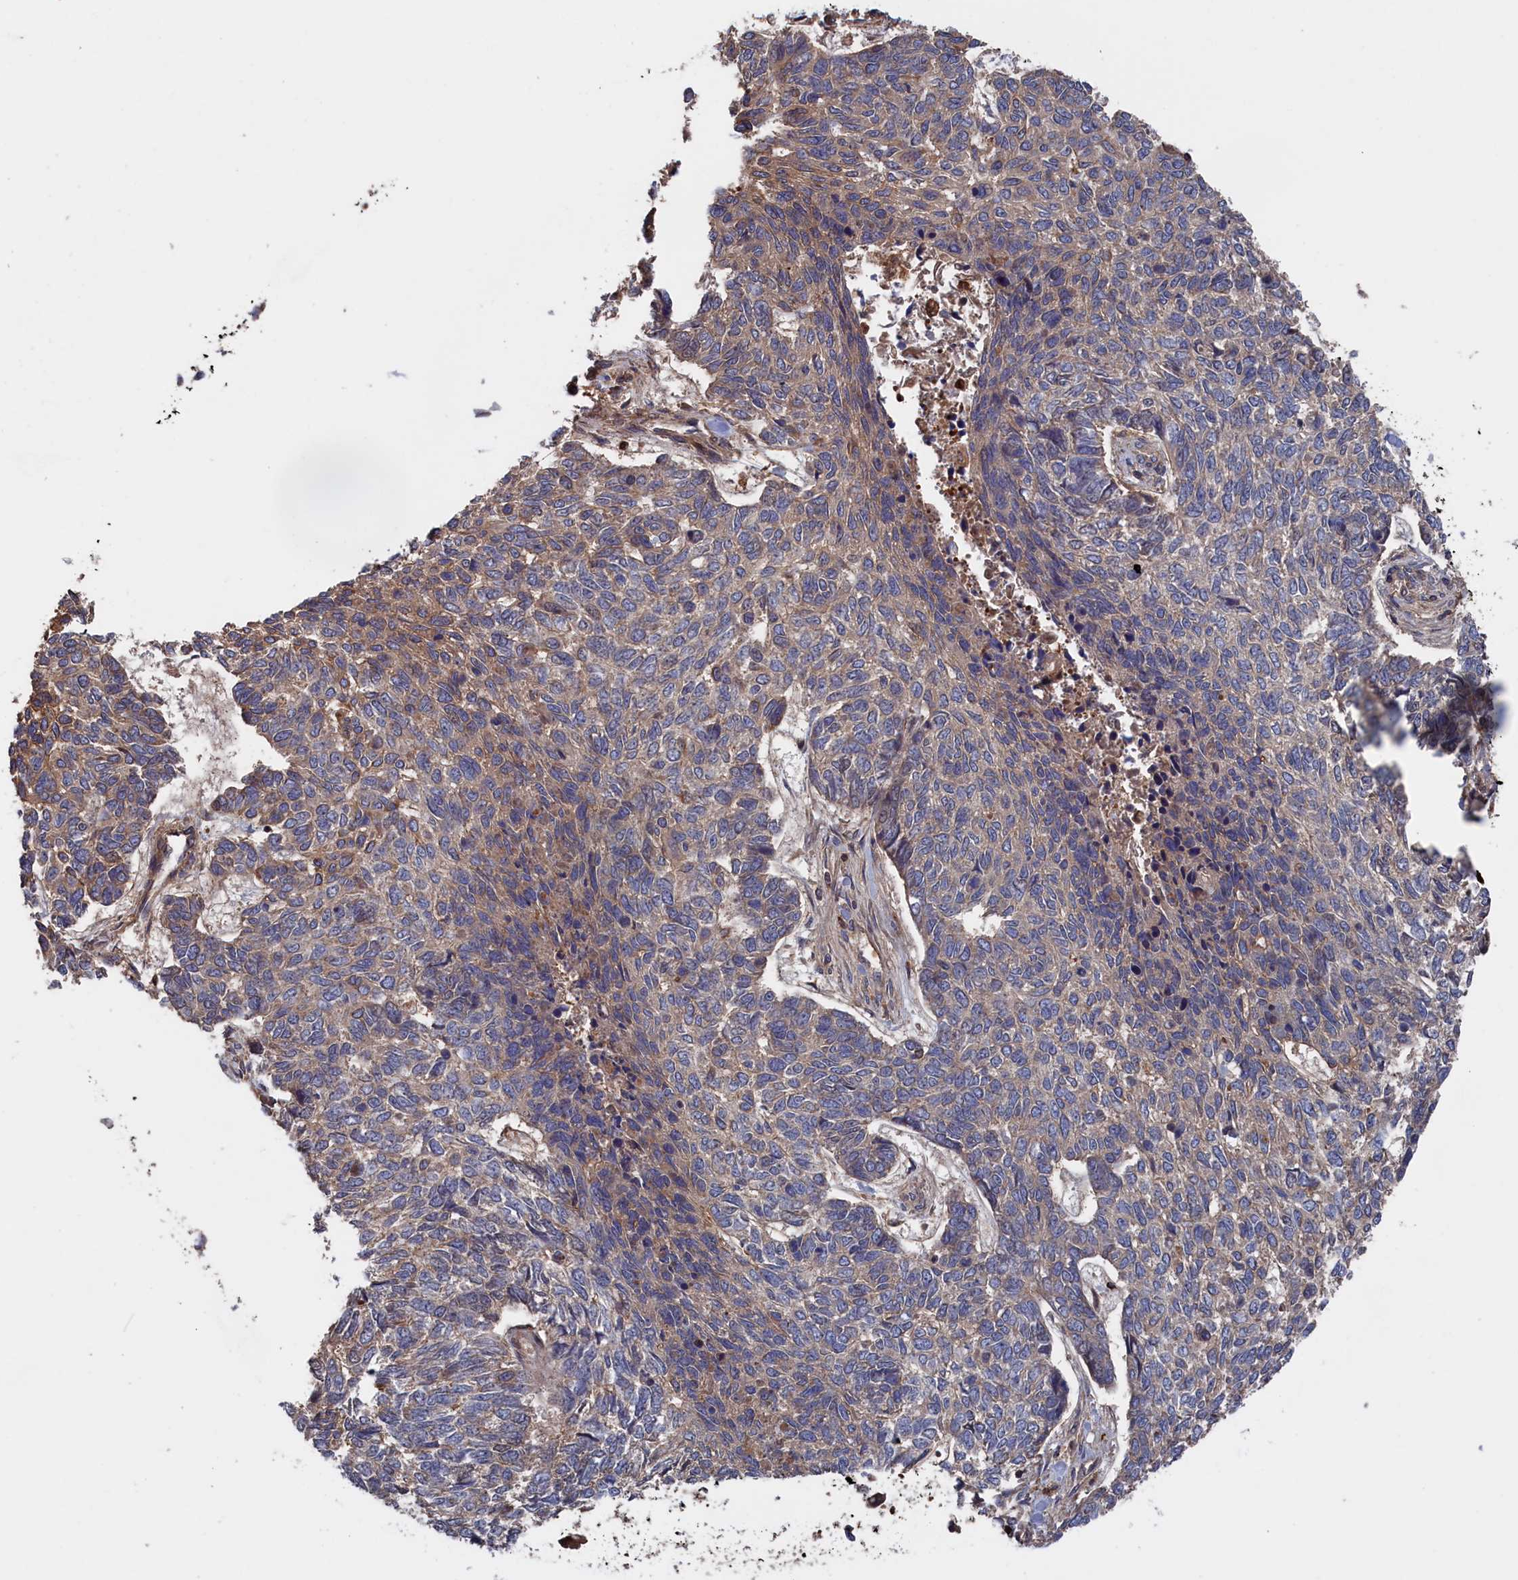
{"staining": {"intensity": "negative", "quantity": "none", "location": "none"}, "tissue": "skin cancer", "cell_type": "Tumor cells", "image_type": "cancer", "snomed": [{"axis": "morphology", "description": "Basal cell carcinoma"}, {"axis": "topography", "description": "Skin"}], "caption": "Immunohistochemistry of human skin basal cell carcinoma displays no expression in tumor cells.", "gene": "PLA2G15", "patient": {"sex": "female", "age": 65}}